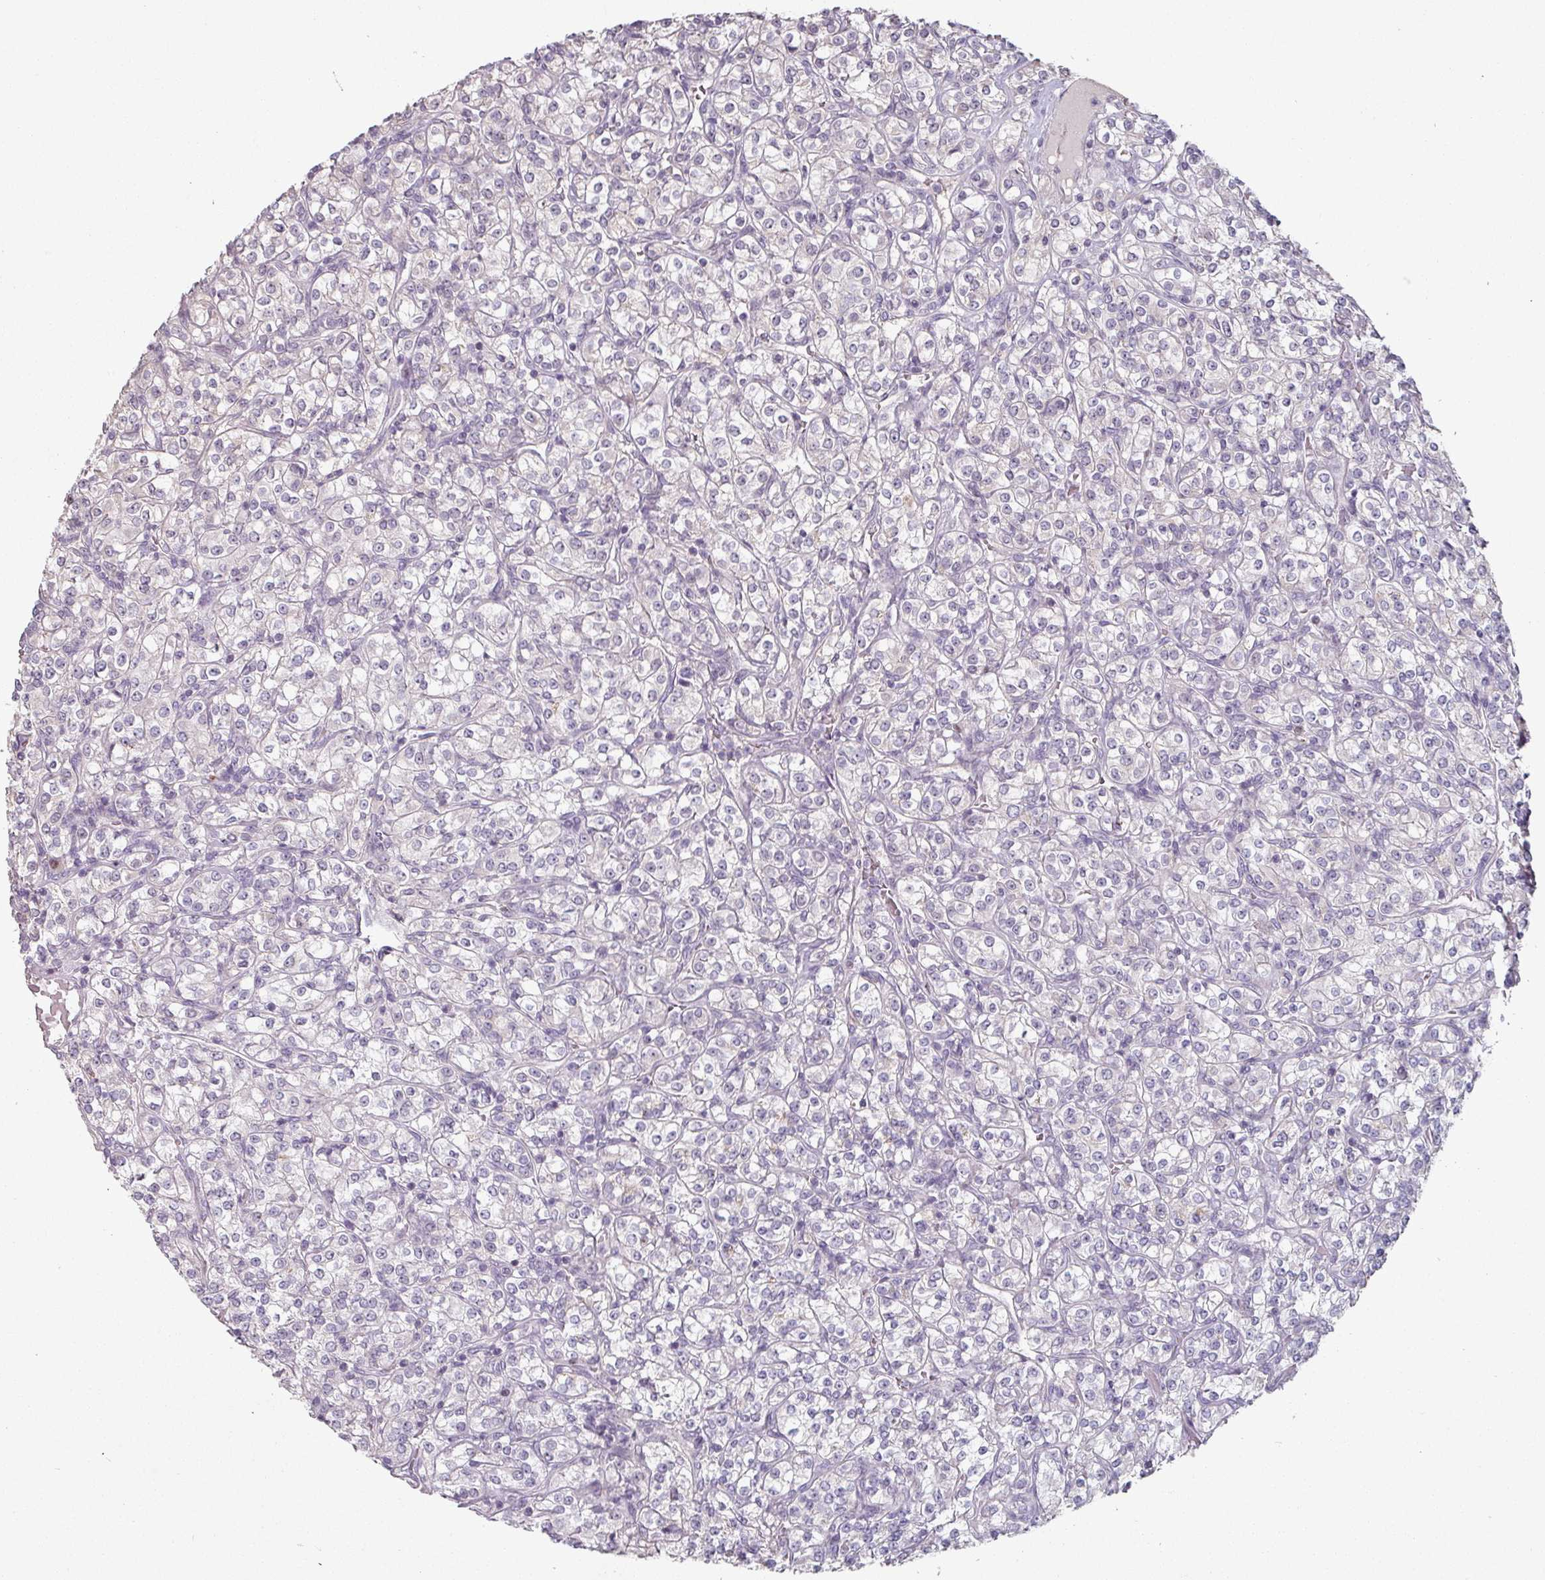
{"staining": {"intensity": "negative", "quantity": "none", "location": "none"}, "tissue": "renal cancer", "cell_type": "Tumor cells", "image_type": "cancer", "snomed": [{"axis": "morphology", "description": "Adenocarcinoma, NOS"}, {"axis": "topography", "description": "Kidney"}], "caption": "An immunohistochemistry (IHC) photomicrograph of renal cancer (adenocarcinoma) is shown. There is no staining in tumor cells of renal cancer (adenocarcinoma). The staining is performed using DAB brown chromogen with nuclei counter-stained in using hematoxylin.", "gene": "ZBTB6", "patient": {"sex": "male", "age": 77}}